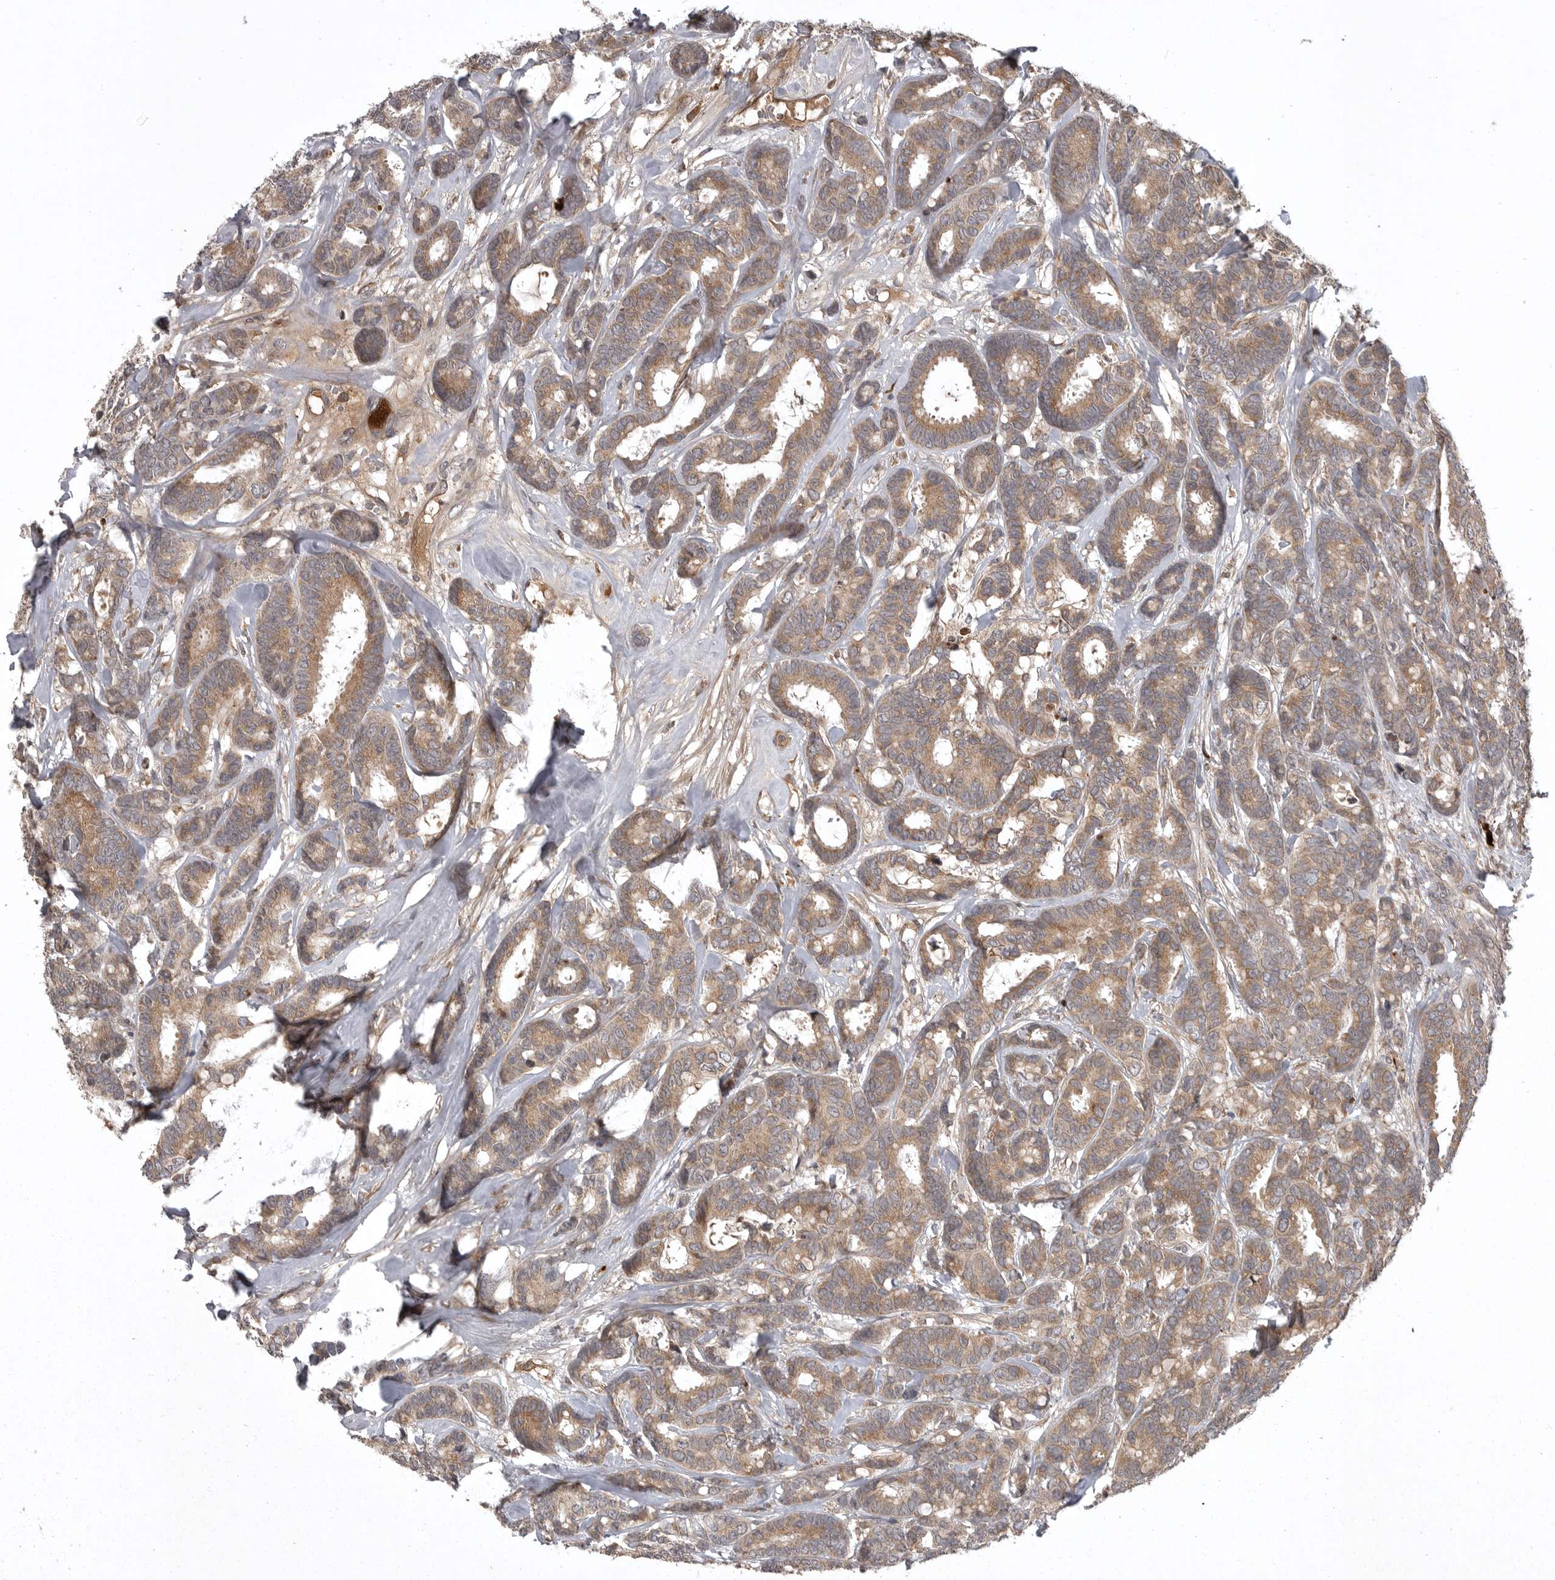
{"staining": {"intensity": "moderate", "quantity": ">75%", "location": "cytoplasmic/membranous"}, "tissue": "breast cancer", "cell_type": "Tumor cells", "image_type": "cancer", "snomed": [{"axis": "morphology", "description": "Duct carcinoma"}, {"axis": "topography", "description": "Breast"}], "caption": "IHC image of neoplastic tissue: breast cancer stained using immunohistochemistry demonstrates medium levels of moderate protein expression localized specifically in the cytoplasmic/membranous of tumor cells, appearing as a cytoplasmic/membranous brown color.", "gene": "GPR31", "patient": {"sex": "female", "age": 87}}